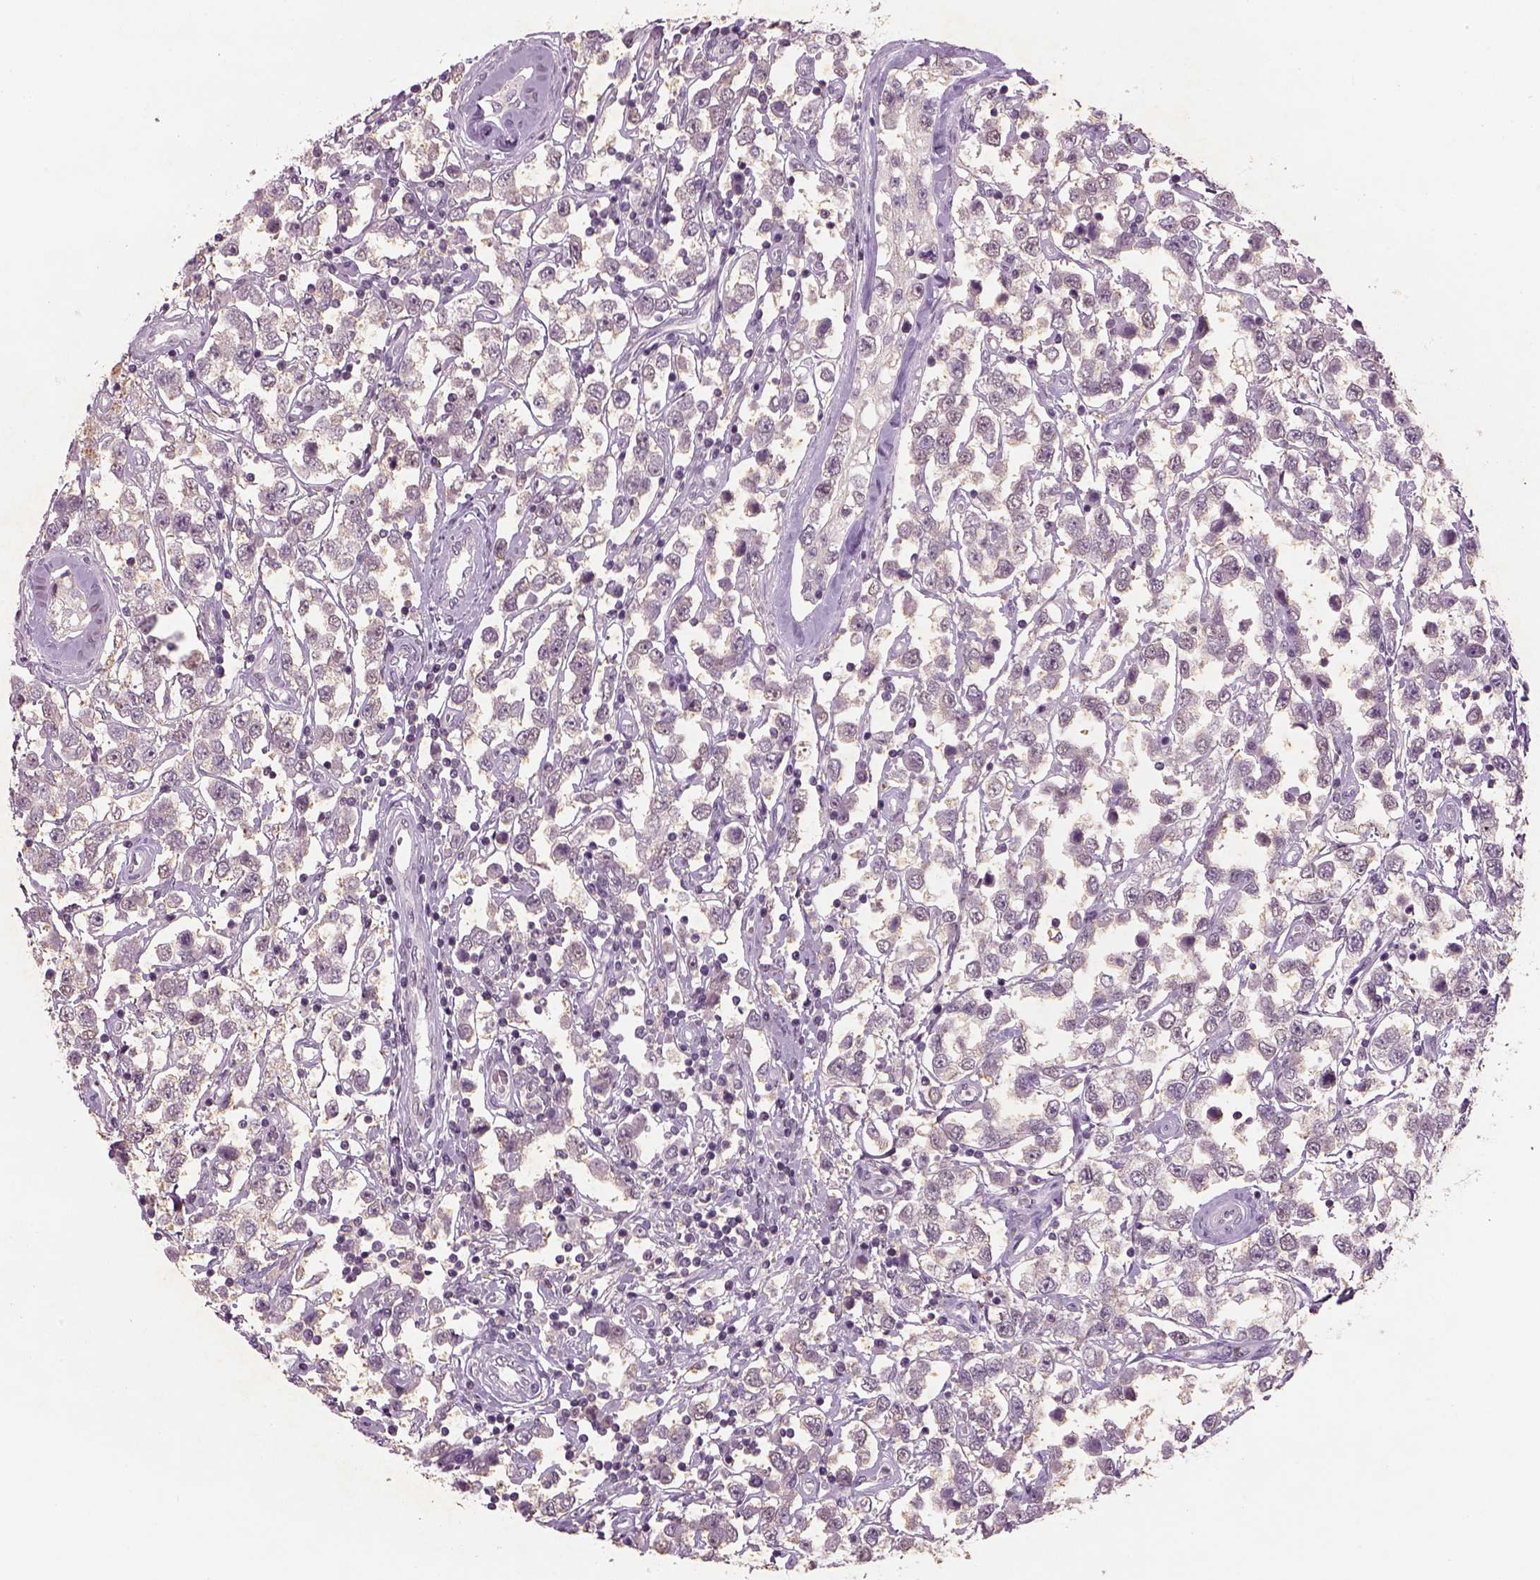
{"staining": {"intensity": "negative", "quantity": "none", "location": "none"}, "tissue": "testis cancer", "cell_type": "Tumor cells", "image_type": "cancer", "snomed": [{"axis": "morphology", "description": "Seminoma, NOS"}, {"axis": "topography", "description": "Testis"}], "caption": "Protein analysis of testis seminoma reveals no significant expression in tumor cells. Nuclei are stained in blue.", "gene": "GDNF", "patient": {"sex": "male", "age": 34}}